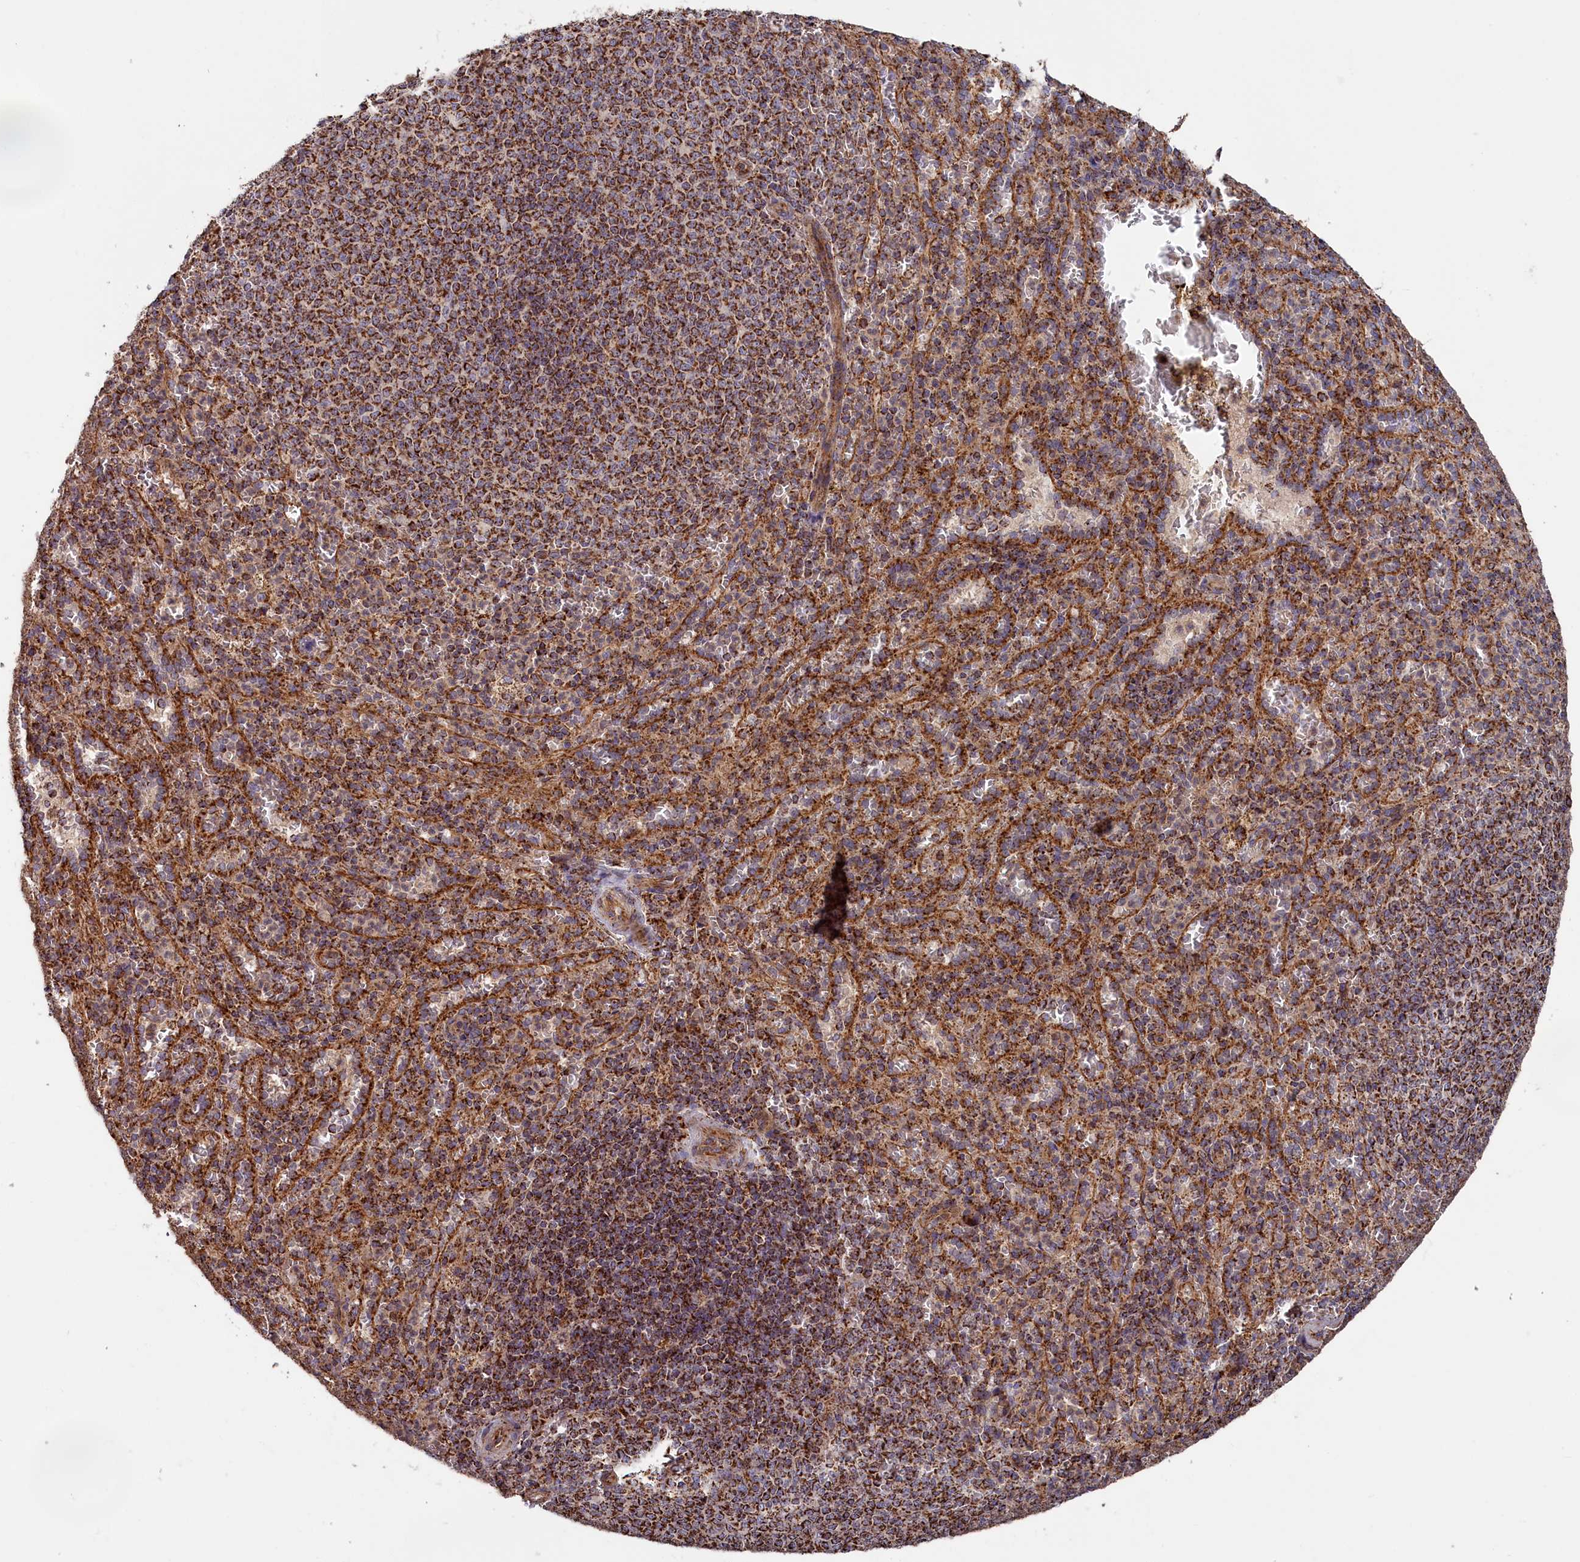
{"staining": {"intensity": "strong", "quantity": ">75%", "location": "cytoplasmic/membranous"}, "tissue": "spleen", "cell_type": "Cells in red pulp", "image_type": "normal", "snomed": [{"axis": "morphology", "description": "Normal tissue, NOS"}, {"axis": "topography", "description": "Spleen"}], "caption": "Spleen stained with IHC shows strong cytoplasmic/membranous expression in about >75% of cells in red pulp. Using DAB (brown) and hematoxylin (blue) stains, captured at high magnification using brightfield microscopy.", "gene": "MACROD1", "patient": {"sex": "female", "age": 21}}